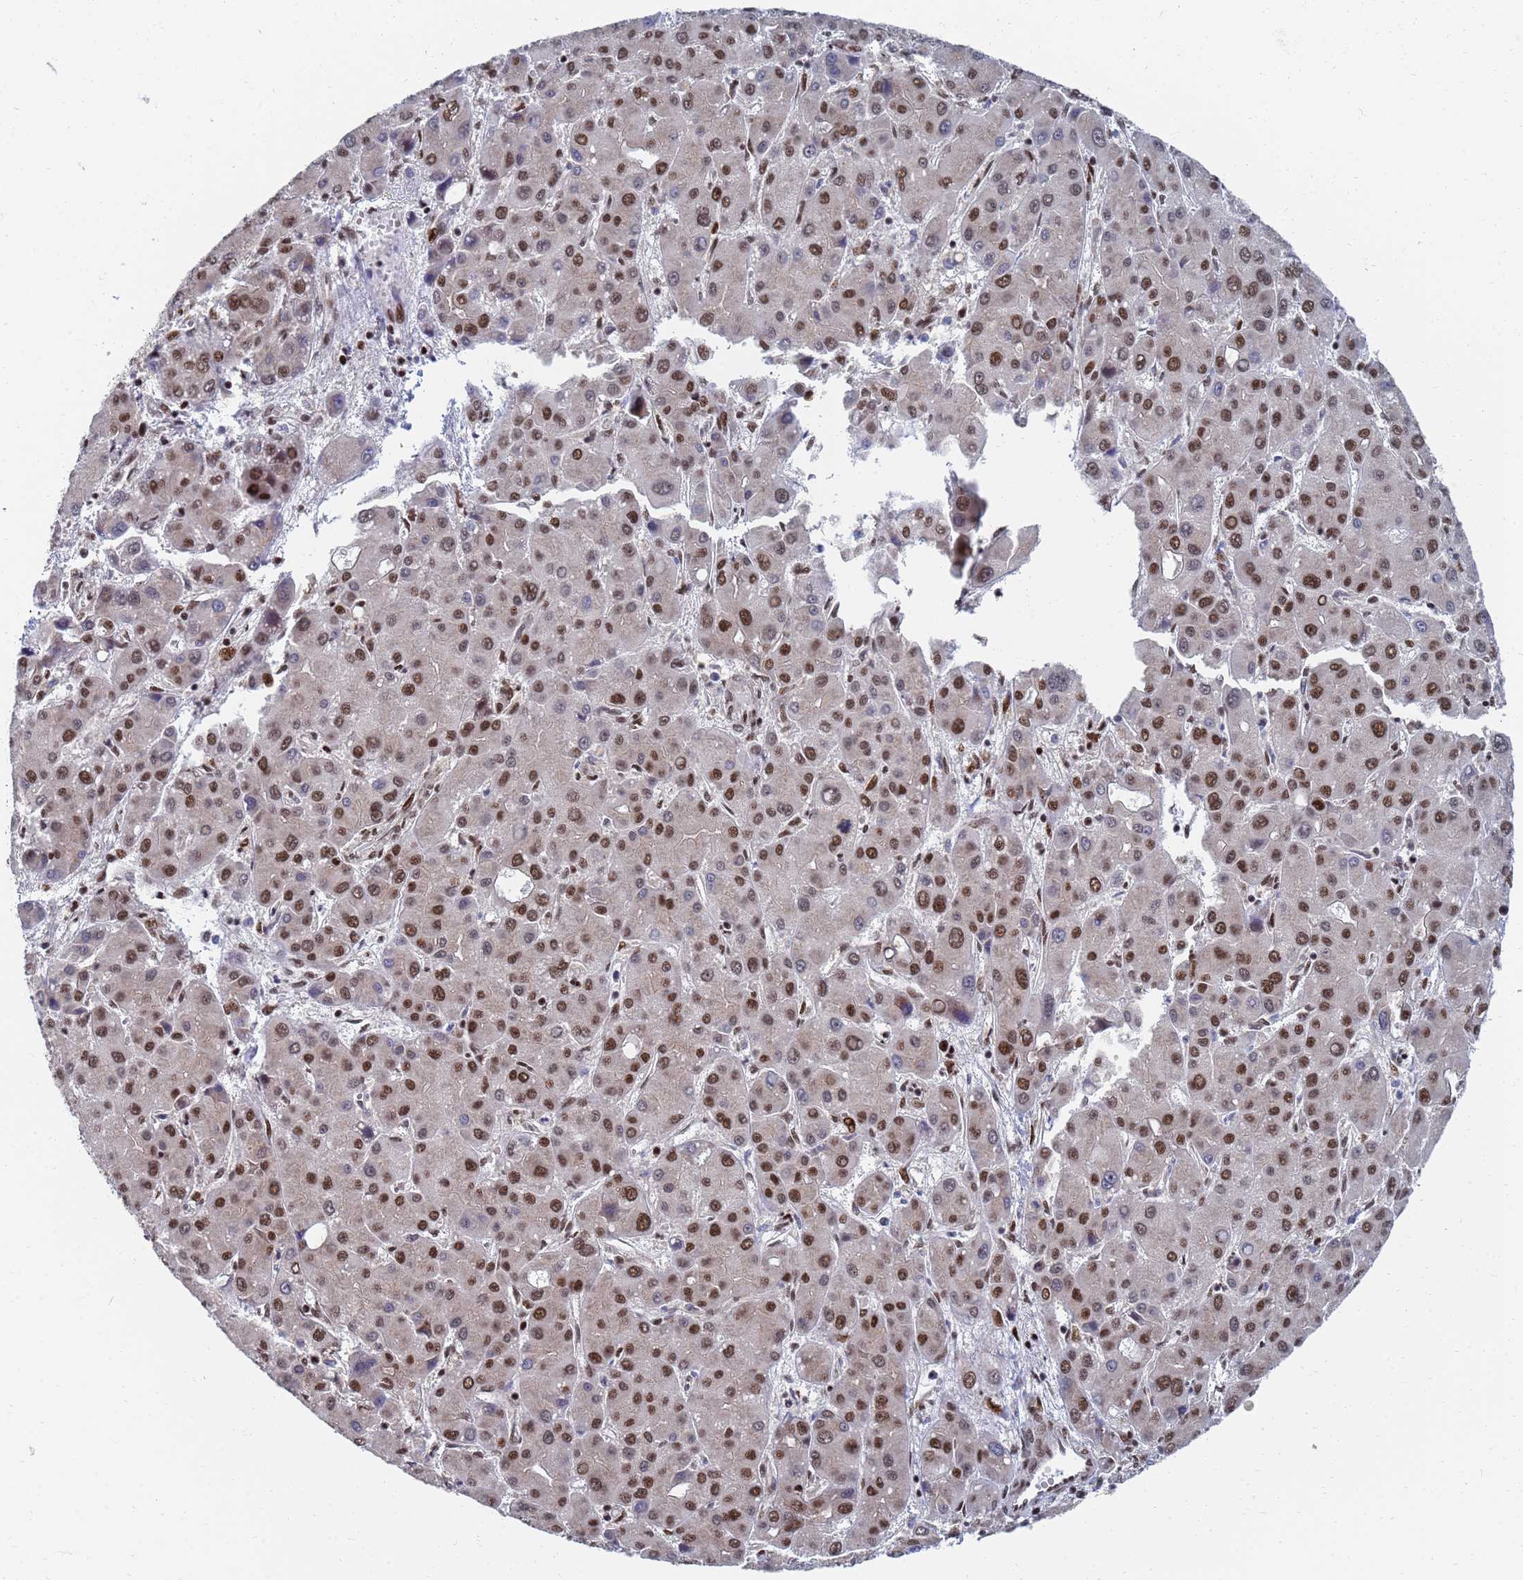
{"staining": {"intensity": "strong", "quantity": ">75%", "location": "nuclear"}, "tissue": "liver cancer", "cell_type": "Tumor cells", "image_type": "cancer", "snomed": [{"axis": "morphology", "description": "Carcinoma, Hepatocellular, NOS"}, {"axis": "topography", "description": "Liver"}], "caption": "Tumor cells exhibit strong nuclear staining in approximately >75% of cells in hepatocellular carcinoma (liver). (DAB IHC with brightfield microscopy, high magnification).", "gene": "AP5Z1", "patient": {"sex": "male", "age": 55}}